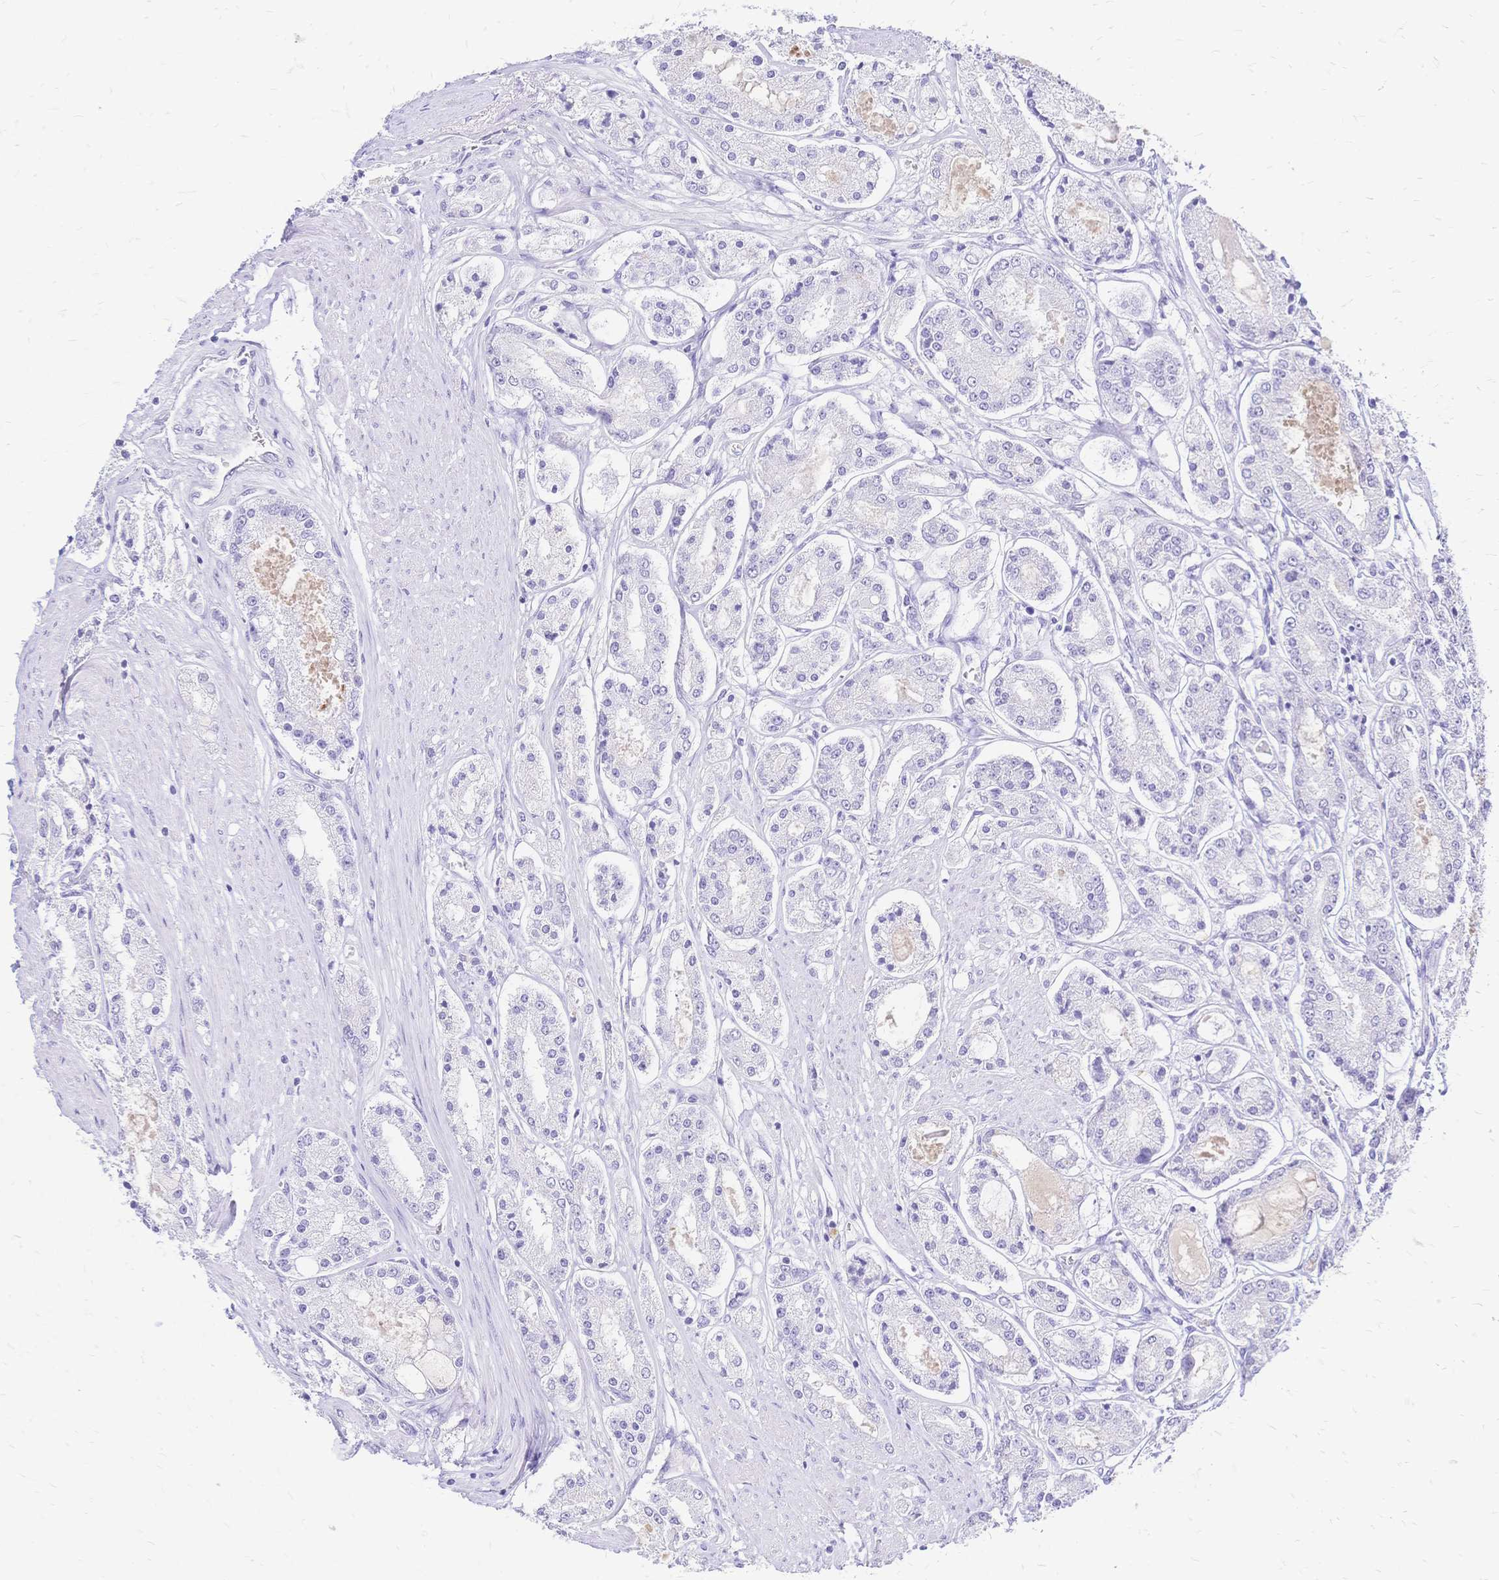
{"staining": {"intensity": "negative", "quantity": "none", "location": "none"}, "tissue": "prostate cancer", "cell_type": "Tumor cells", "image_type": "cancer", "snomed": [{"axis": "morphology", "description": "Adenocarcinoma, High grade"}, {"axis": "topography", "description": "Prostate"}], "caption": "A micrograph of human adenocarcinoma (high-grade) (prostate) is negative for staining in tumor cells.", "gene": "FA2H", "patient": {"sex": "male", "age": 66}}